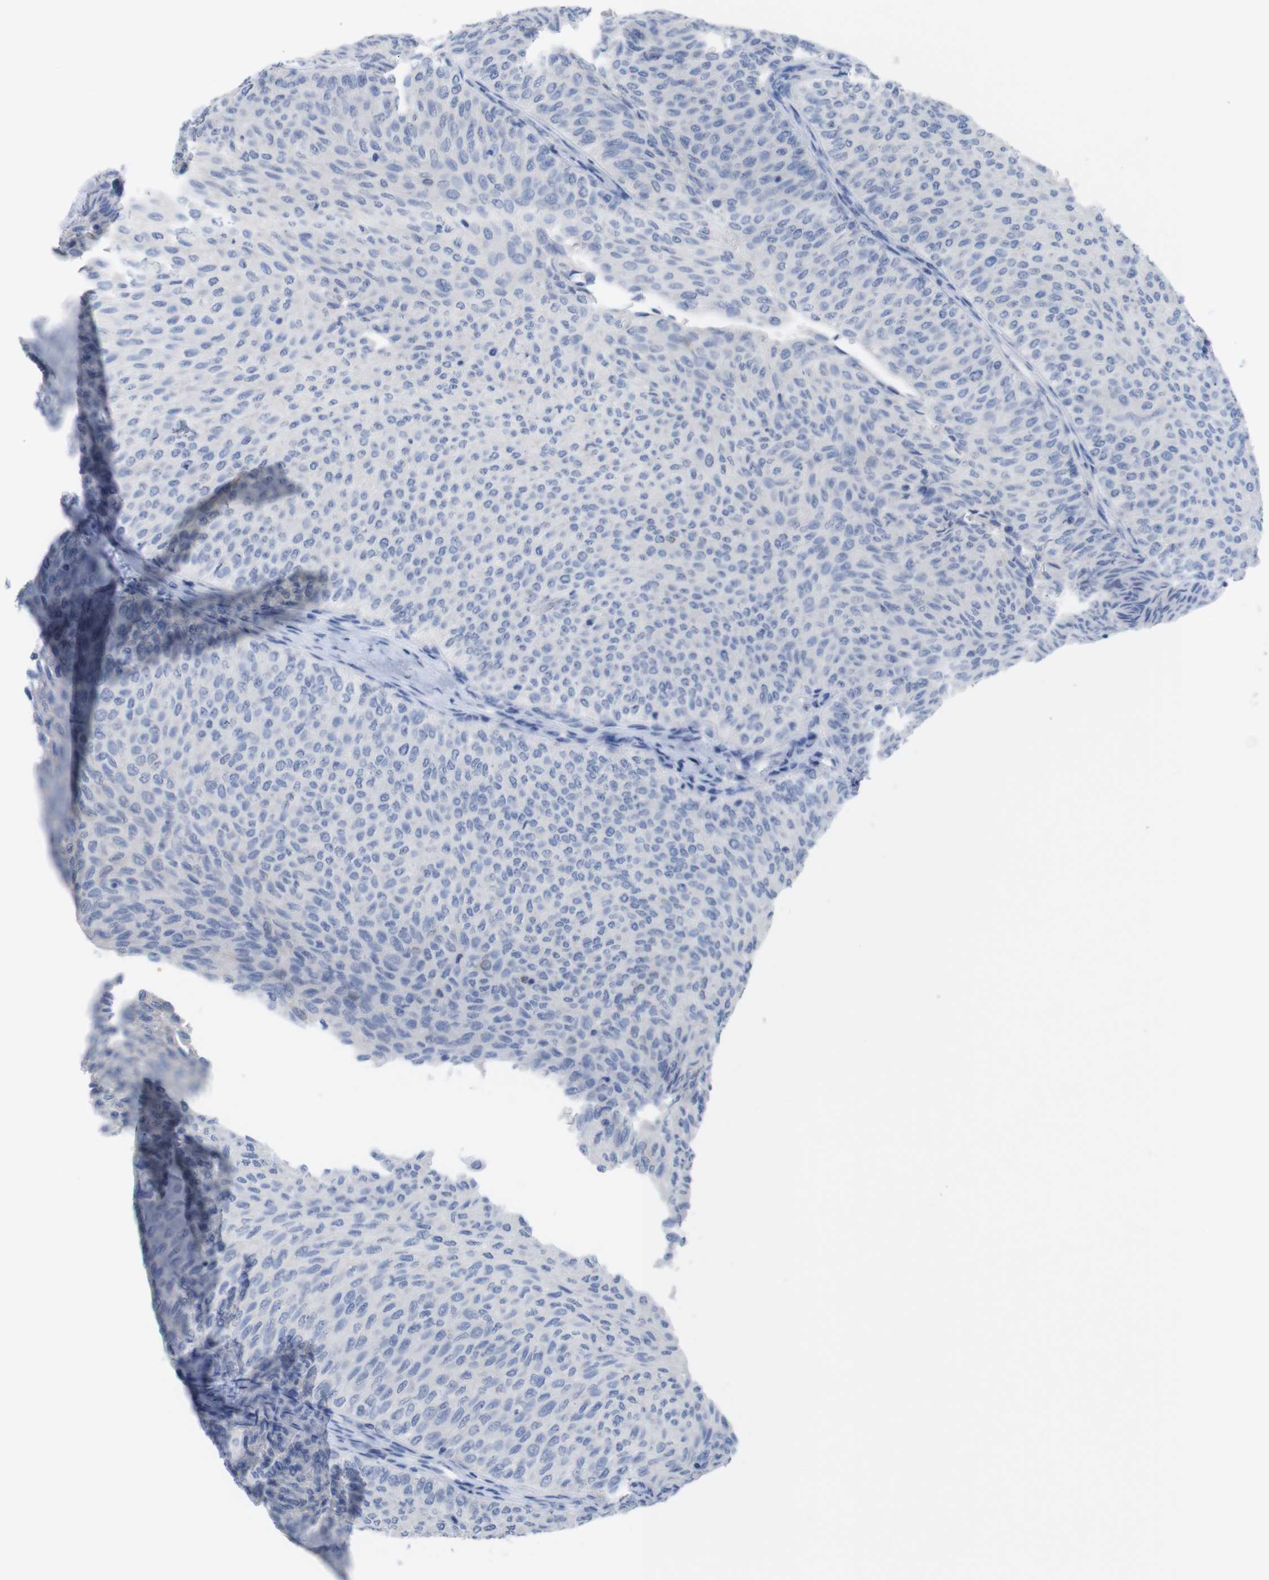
{"staining": {"intensity": "negative", "quantity": "none", "location": "none"}, "tissue": "urothelial cancer", "cell_type": "Tumor cells", "image_type": "cancer", "snomed": [{"axis": "morphology", "description": "Urothelial carcinoma, Low grade"}, {"axis": "topography", "description": "Urinary bladder"}], "caption": "Human urothelial cancer stained for a protein using IHC demonstrates no staining in tumor cells.", "gene": "PNMA1", "patient": {"sex": "male", "age": 78}}